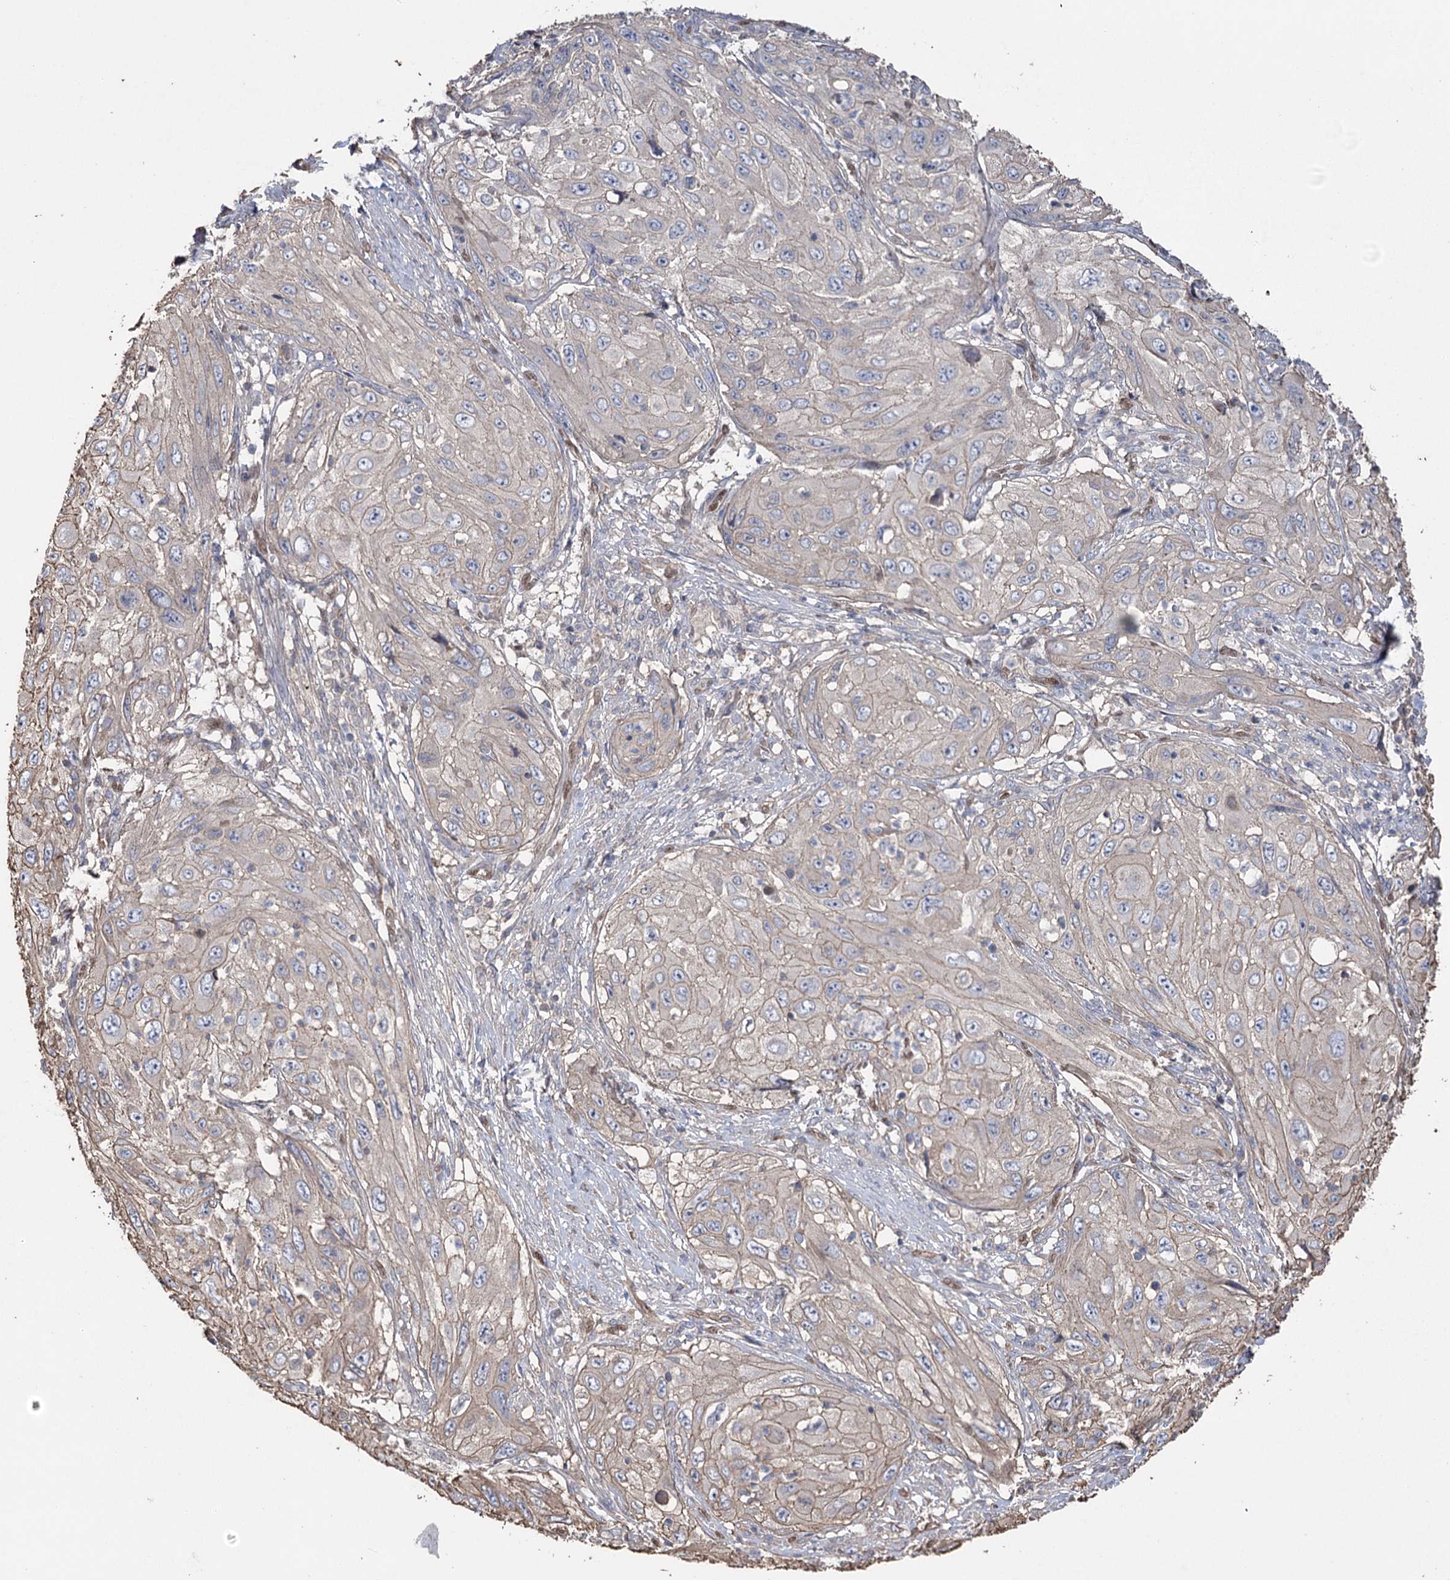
{"staining": {"intensity": "negative", "quantity": "none", "location": "none"}, "tissue": "cervical cancer", "cell_type": "Tumor cells", "image_type": "cancer", "snomed": [{"axis": "morphology", "description": "Squamous cell carcinoma, NOS"}, {"axis": "topography", "description": "Cervix"}], "caption": "Squamous cell carcinoma (cervical) stained for a protein using IHC displays no staining tumor cells.", "gene": "FAM13B", "patient": {"sex": "female", "age": 42}}